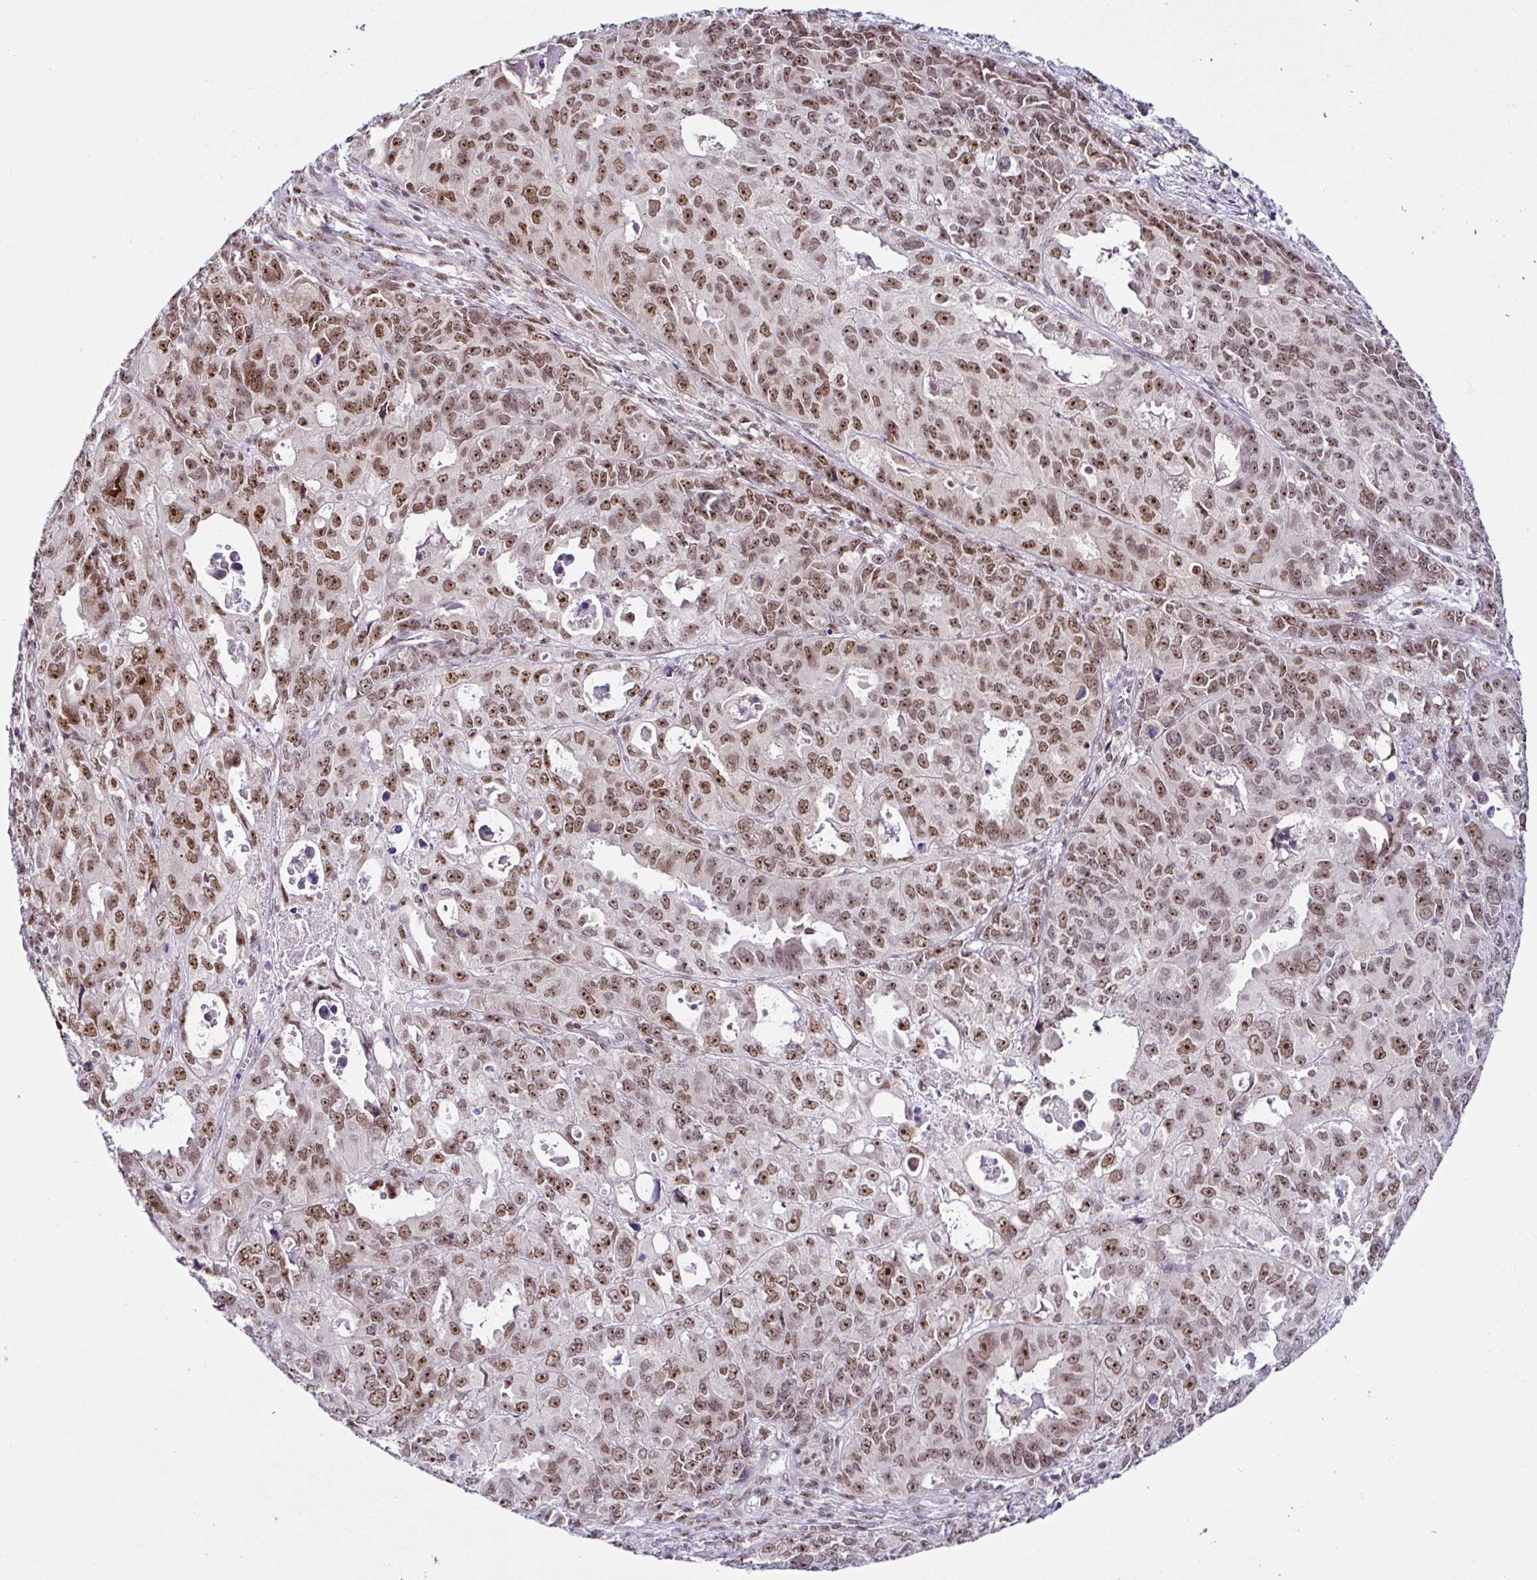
{"staining": {"intensity": "moderate", "quantity": ">75%", "location": "nuclear"}, "tissue": "endometrial cancer", "cell_type": "Tumor cells", "image_type": "cancer", "snomed": [{"axis": "morphology", "description": "Adenocarcinoma, NOS"}, {"axis": "topography", "description": "Uterus"}], "caption": "Immunohistochemistry micrograph of endometrial cancer stained for a protein (brown), which shows medium levels of moderate nuclear staining in approximately >75% of tumor cells.", "gene": "PTPN2", "patient": {"sex": "female", "age": 79}}